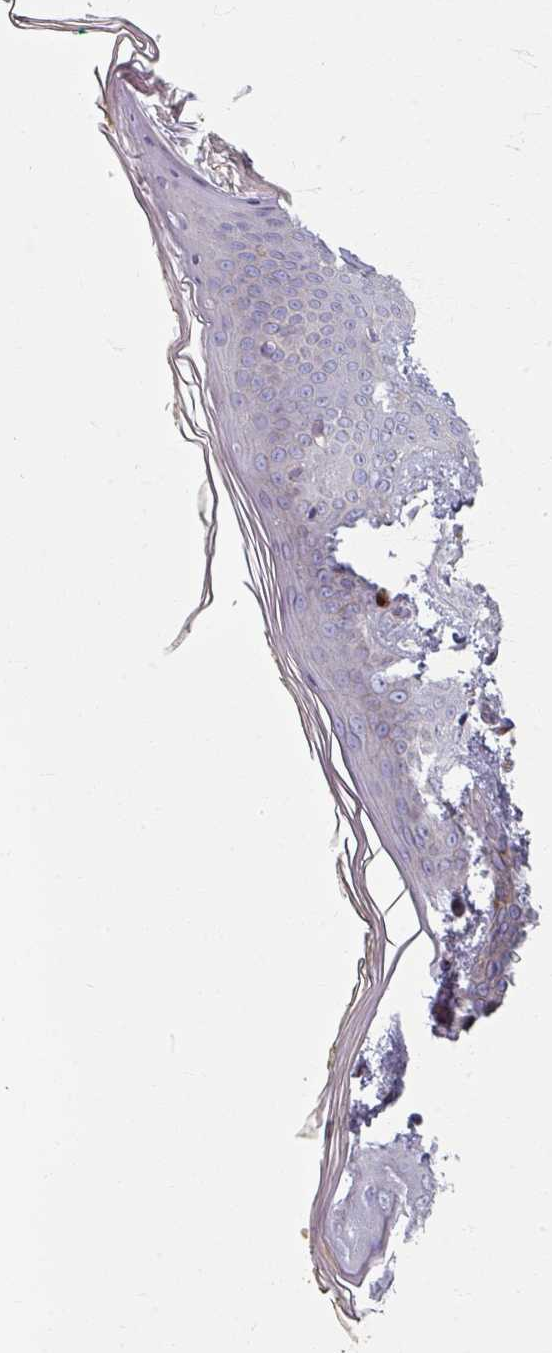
{"staining": {"intensity": "strong", "quantity": "<25%", "location": "cytoplasmic/membranous"}, "tissue": "skin", "cell_type": "Fibroblasts", "image_type": "normal", "snomed": [{"axis": "morphology", "description": "Normal tissue, NOS"}, {"axis": "topography", "description": "Skin"}], "caption": "Skin stained for a protein (brown) shows strong cytoplasmic/membranous positive positivity in about <25% of fibroblasts.", "gene": "GABARAPL1", "patient": {"sex": "female", "age": 34}}